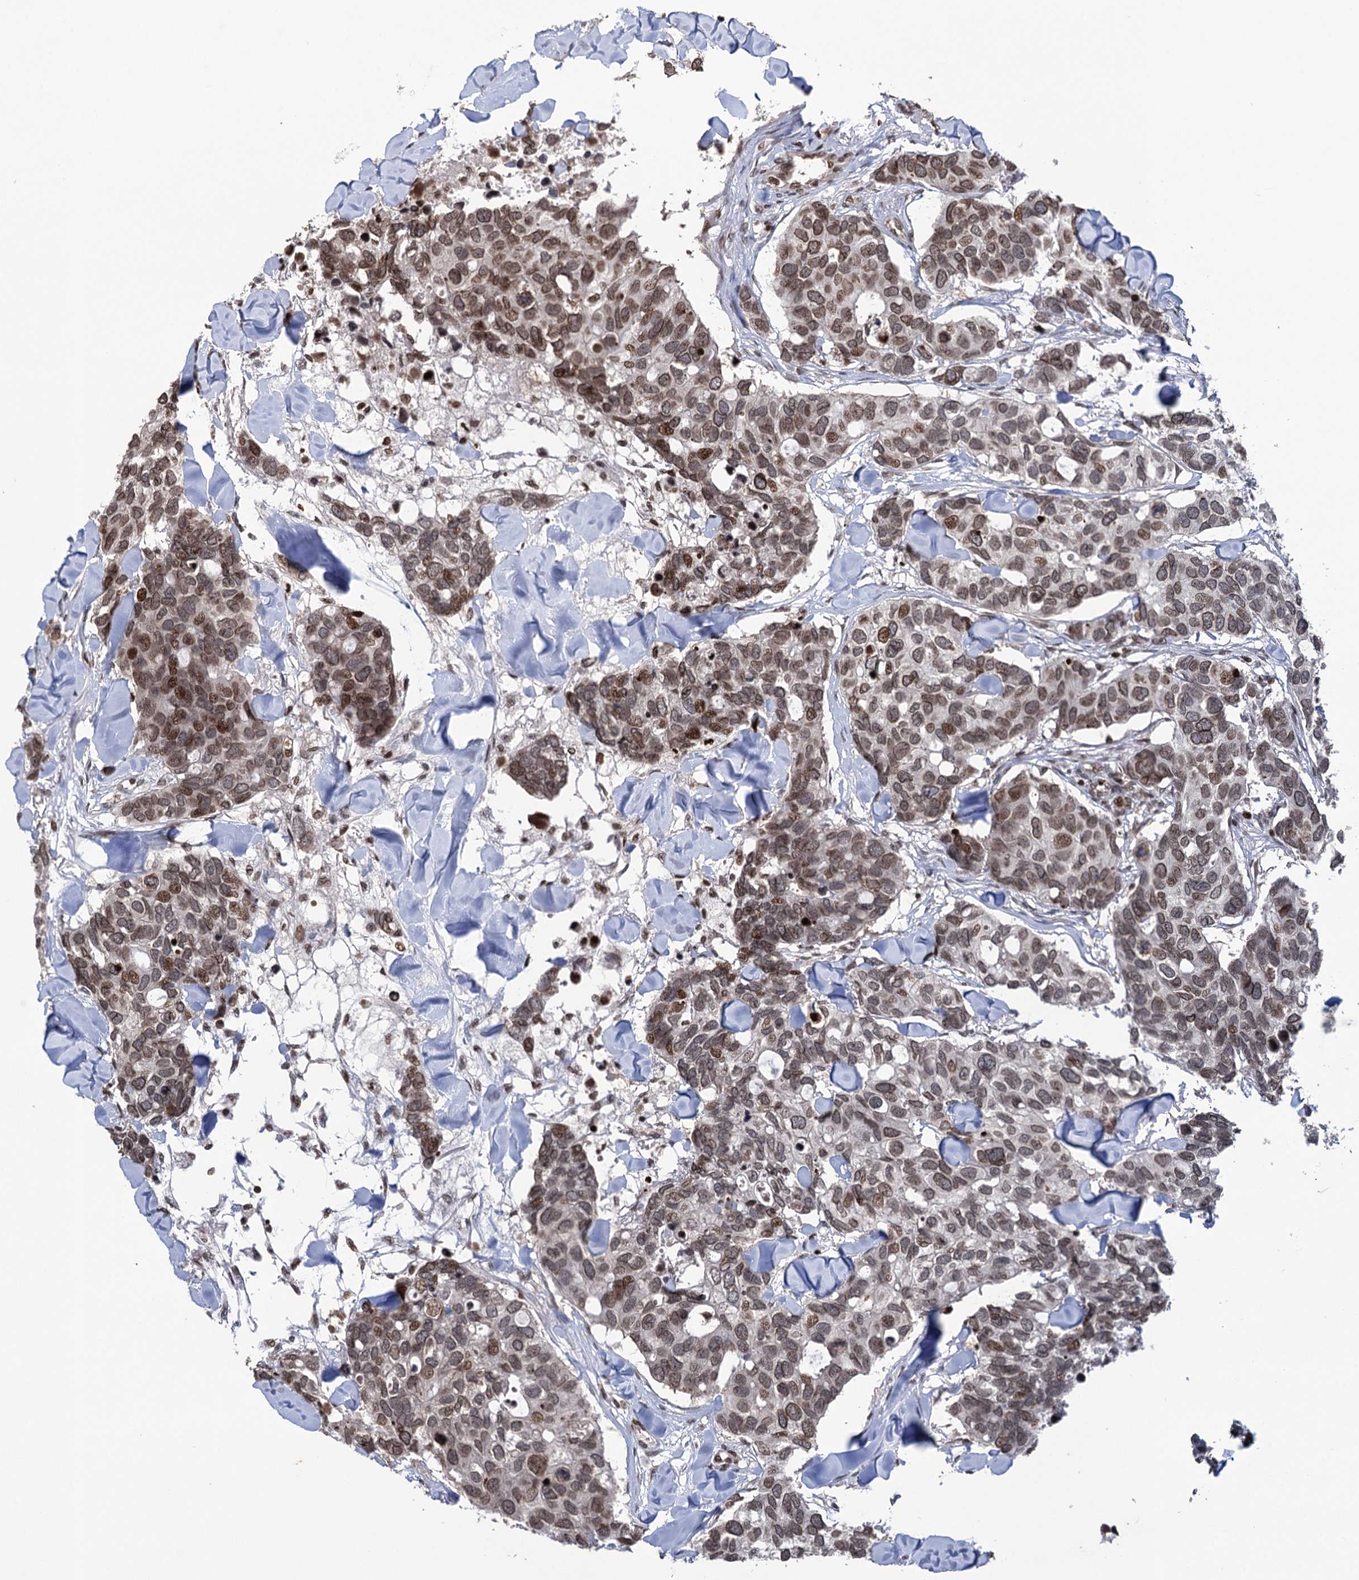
{"staining": {"intensity": "moderate", "quantity": ">75%", "location": "nuclear"}, "tissue": "breast cancer", "cell_type": "Tumor cells", "image_type": "cancer", "snomed": [{"axis": "morphology", "description": "Duct carcinoma"}, {"axis": "topography", "description": "Breast"}], "caption": "Breast cancer tissue exhibits moderate nuclear positivity in about >75% of tumor cells, visualized by immunohistochemistry. Nuclei are stained in blue.", "gene": "CCDC77", "patient": {"sex": "female", "age": 83}}